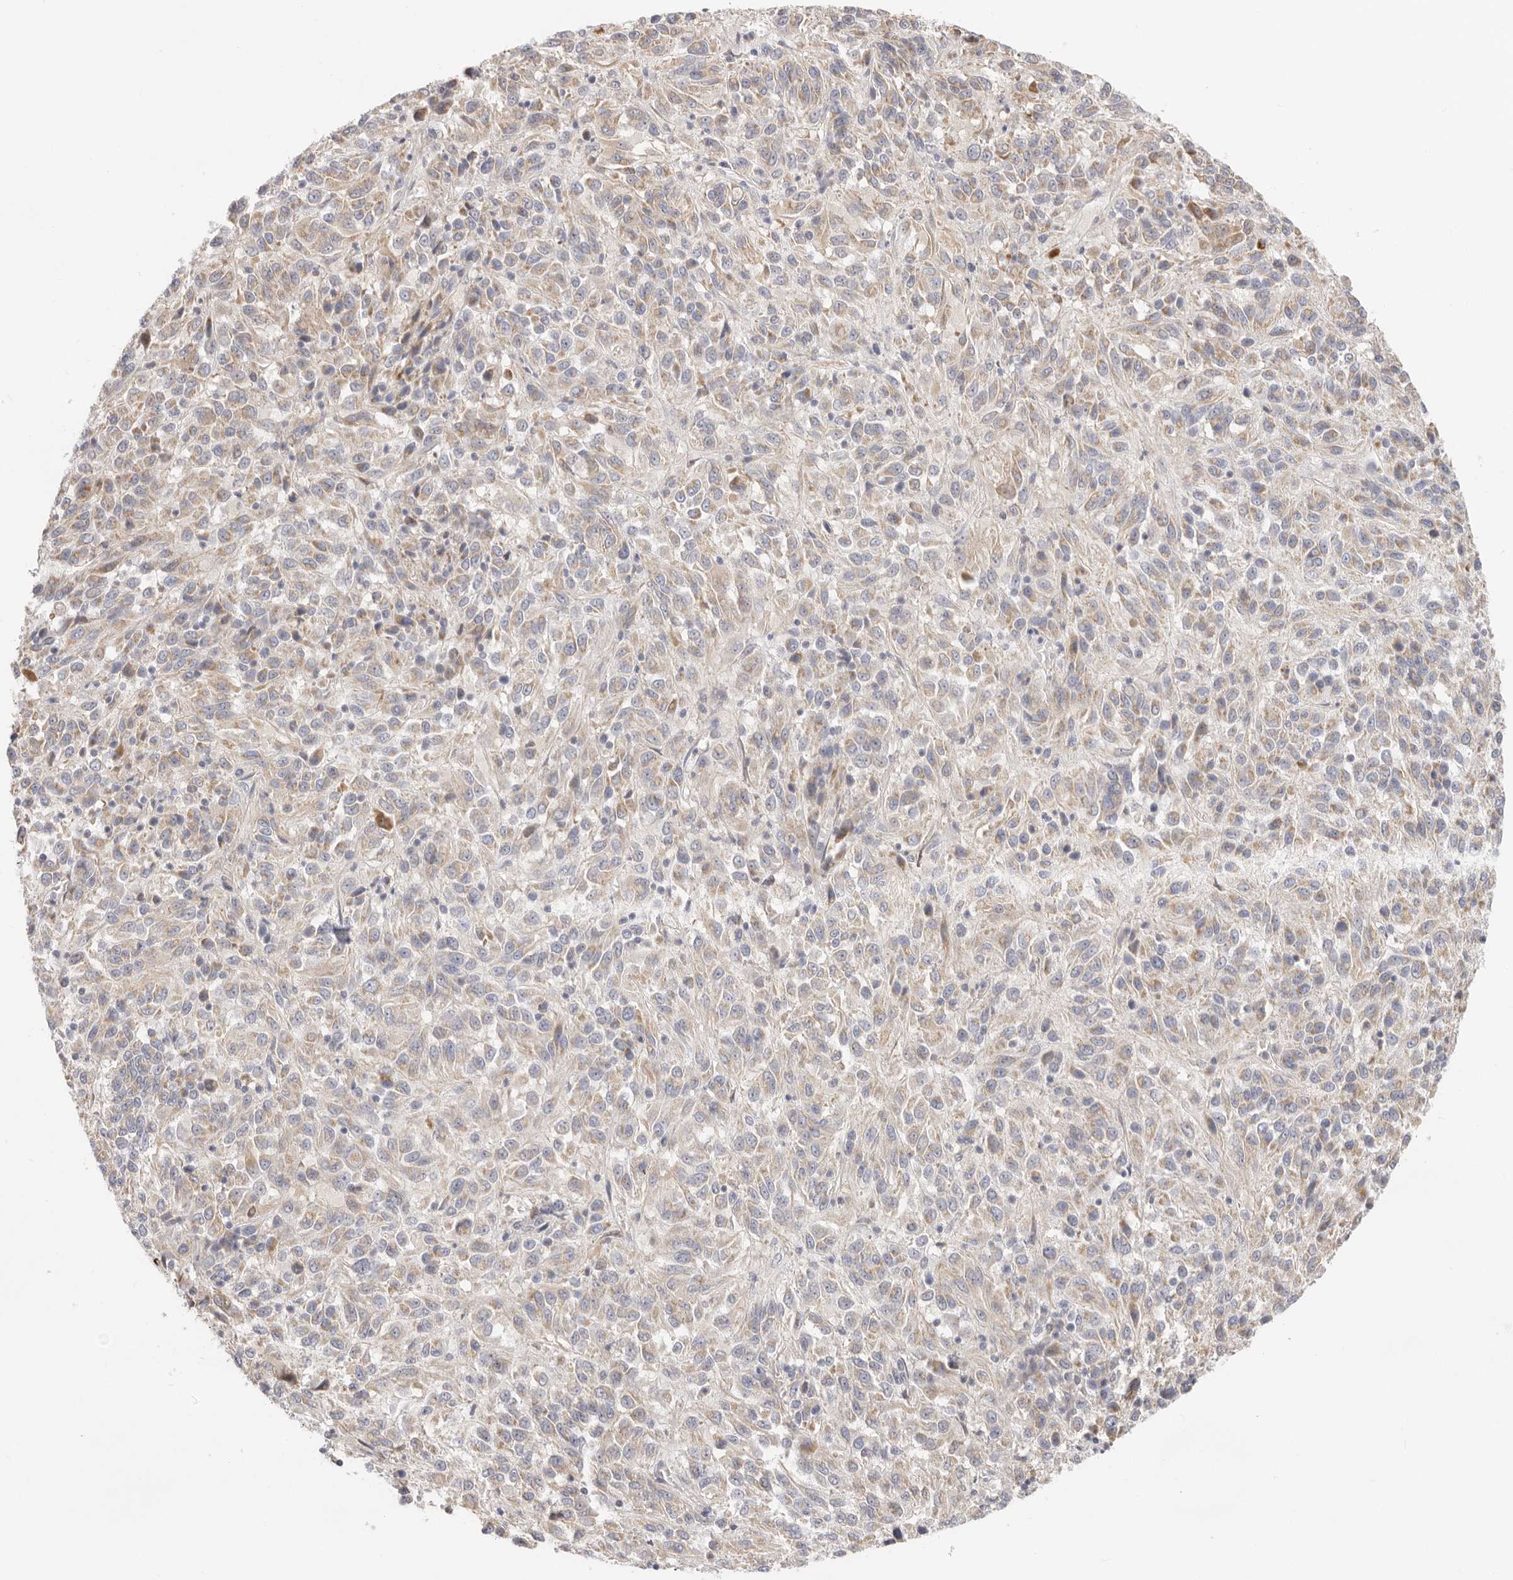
{"staining": {"intensity": "negative", "quantity": "none", "location": "none"}, "tissue": "melanoma", "cell_type": "Tumor cells", "image_type": "cancer", "snomed": [{"axis": "morphology", "description": "Malignant melanoma, Metastatic site"}, {"axis": "topography", "description": "Lung"}], "caption": "Malignant melanoma (metastatic site) was stained to show a protein in brown. There is no significant staining in tumor cells. (Stains: DAB (3,3'-diaminobenzidine) immunohistochemistry with hematoxylin counter stain, Microscopy: brightfield microscopy at high magnification).", "gene": "USH1C", "patient": {"sex": "male", "age": 64}}